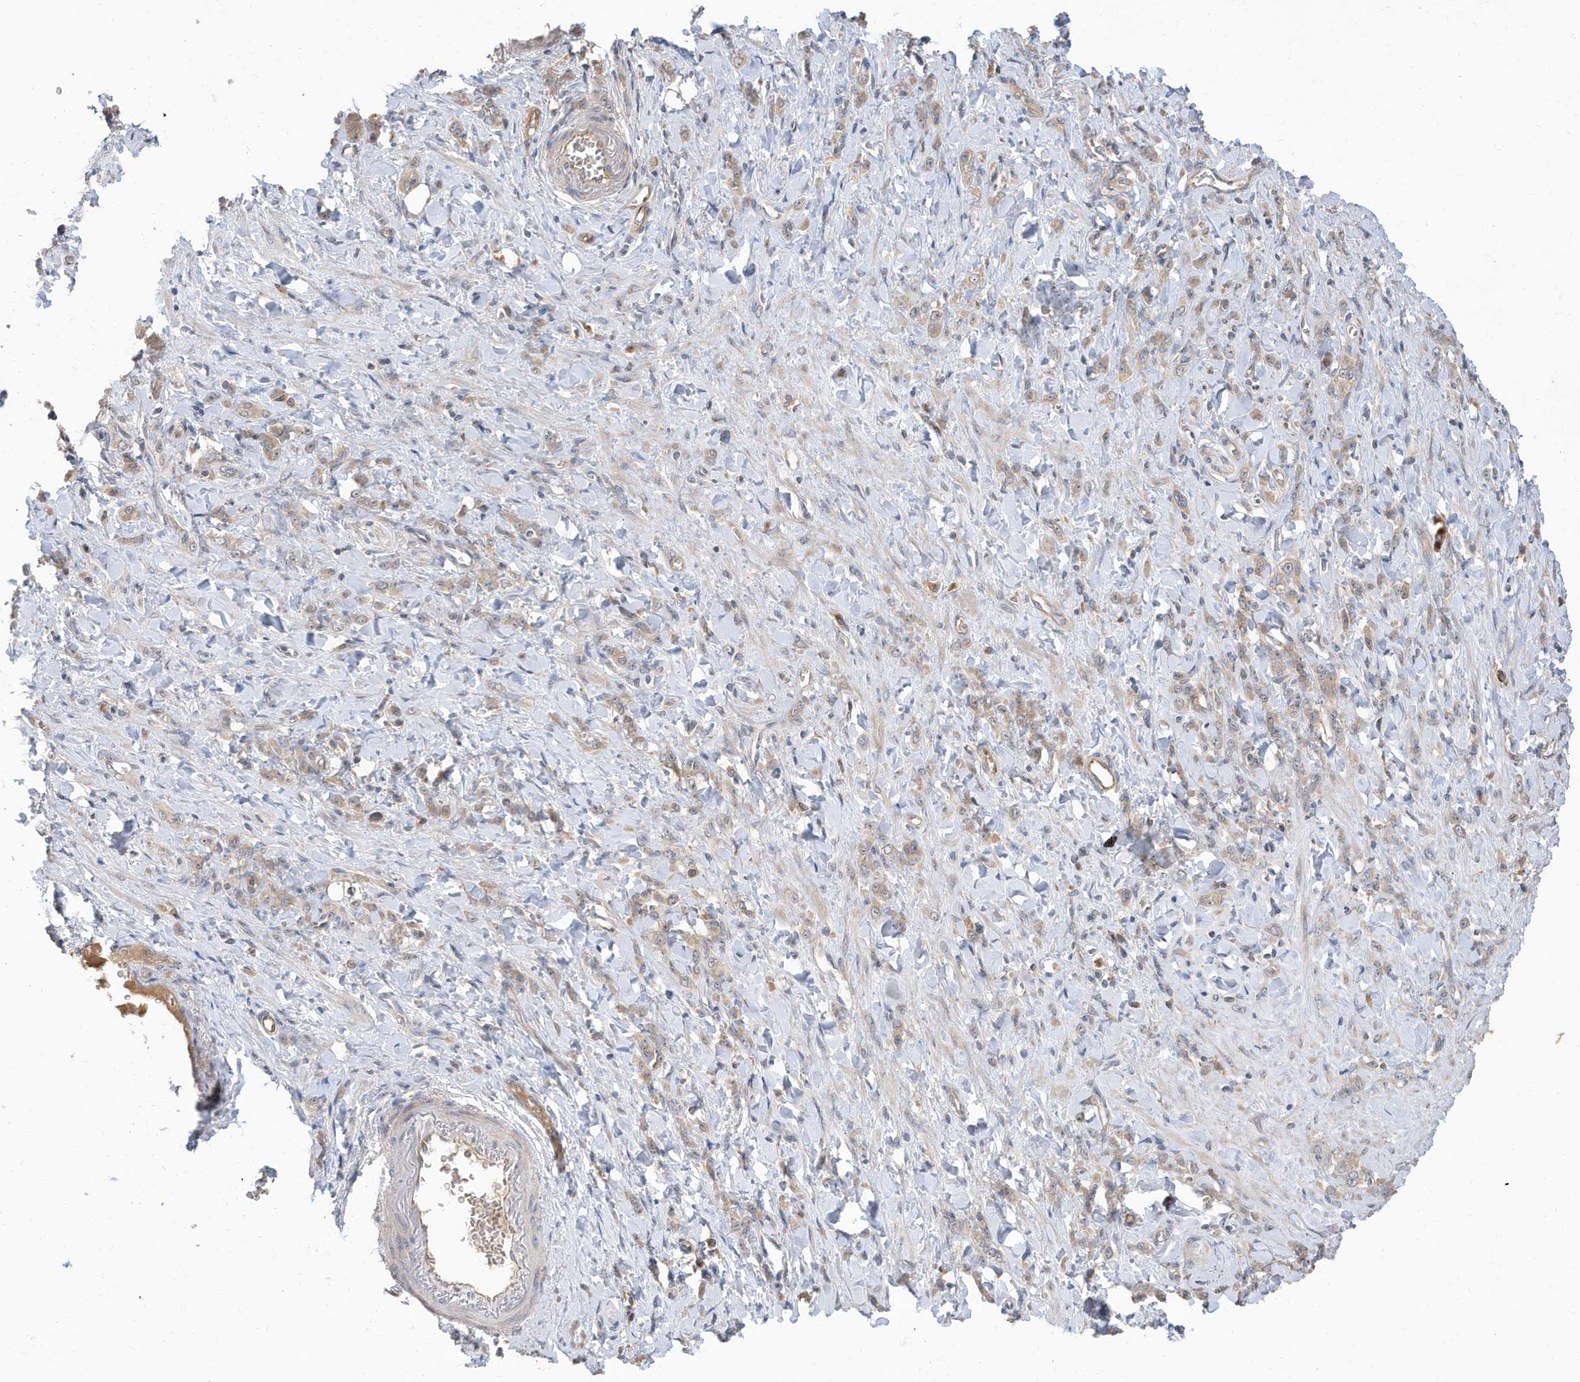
{"staining": {"intensity": "weak", "quantity": "<25%", "location": "cytoplasmic/membranous"}, "tissue": "stomach cancer", "cell_type": "Tumor cells", "image_type": "cancer", "snomed": [{"axis": "morphology", "description": "Normal tissue, NOS"}, {"axis": "morphology", "description": "Adenocarcinoma, NOS"}, {"axis": "topography", "description": "Stomach"}], "caption": "Tumor cells are negative for protein expression in human adenocarcinoma (stomach). (Brightfield microscopy of DAB (3,3'-diaminobenzidine) IHC at high magnification).", "gene": "LAPTM4A", "patient": {"sex": "male", "age": 82}}